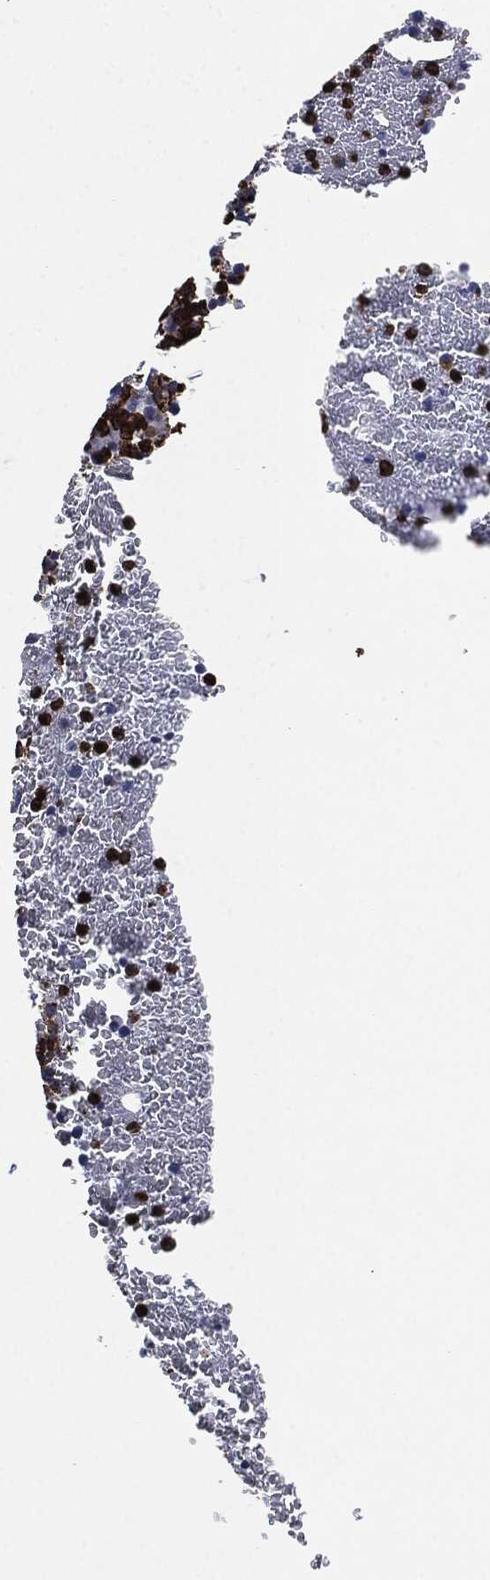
{"staining": {"intensity": "strong", "quantity": "<25%", "location": "cytoplasmic/membranous"}, "tissue": "bone marrow", "cell_type": "Hematopoietic cells", "image_type": "normal", "snomed": [{"axis": "morphology", "description": "Normal tissue, NOS"}, {"axis": "topography", "description": "Bone marrow"}], "caption": "The immunohistochemical stain shows strong cytoplasmic/membranous staining in hematopoietic cells of benign bone marrow. The staining was performed using DAB, with brown indicating positive protein expression. Nuclei are stained blue with hematoxylin.", "gene": "CEACAM8", "patient": {"sex": "male", "age": 83}}